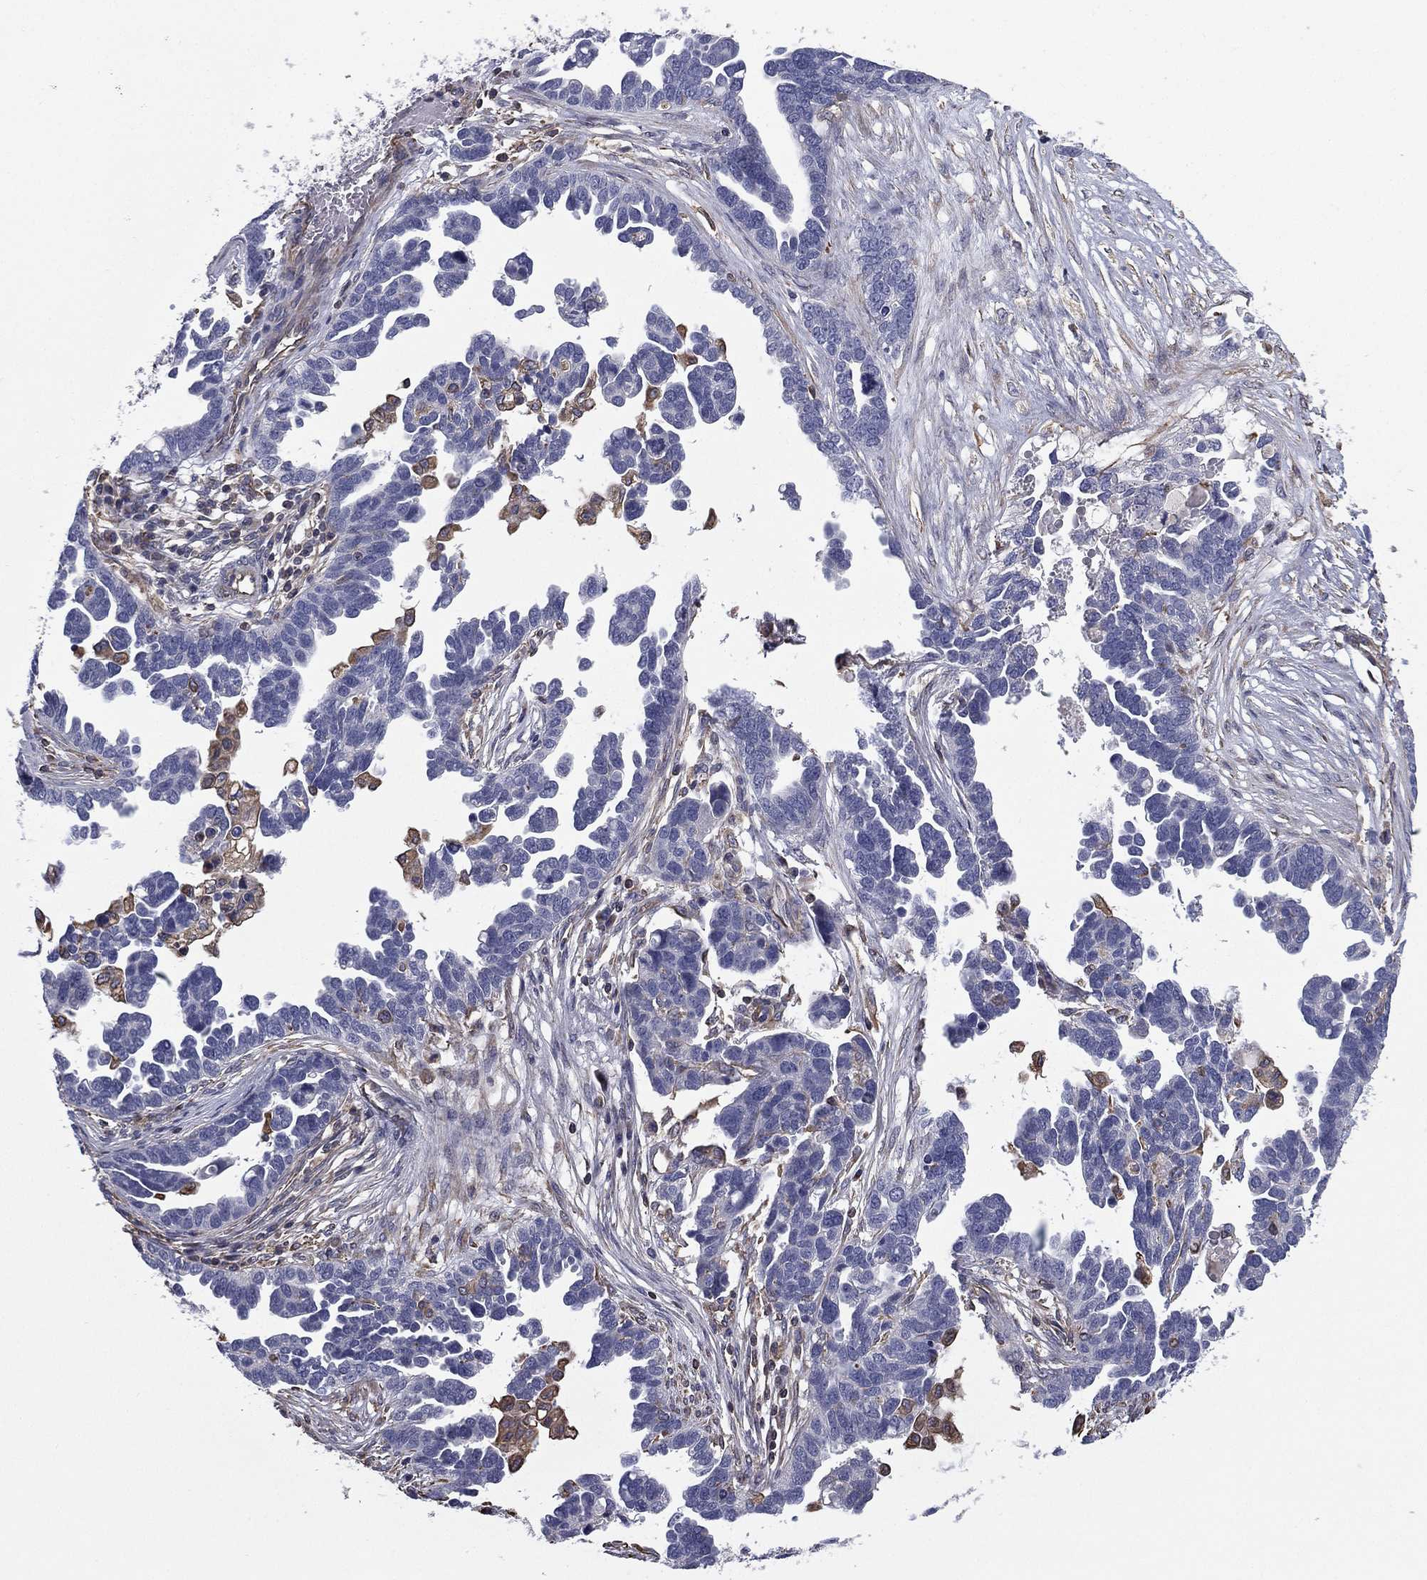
{"staining": {"intensity": "negative", "quantity": "none", "location": "none"}, "tissue": "ovarian cancer", "cell_type": "Tumor cells", "image_type": "cancer", "snomed": [{"axis": "morphology", "description": "Cystadenocarcinoma, serous, NOS"}, {"axis": "topography", "description": "Ovary"}], "caption": "The immunohistochemistry (IHC) micrograph has no significant expression in tumor cells of ovarian cancer tissue.", "gene": "SCUBE1", "patient": {"sex": "female", "age": 54}}